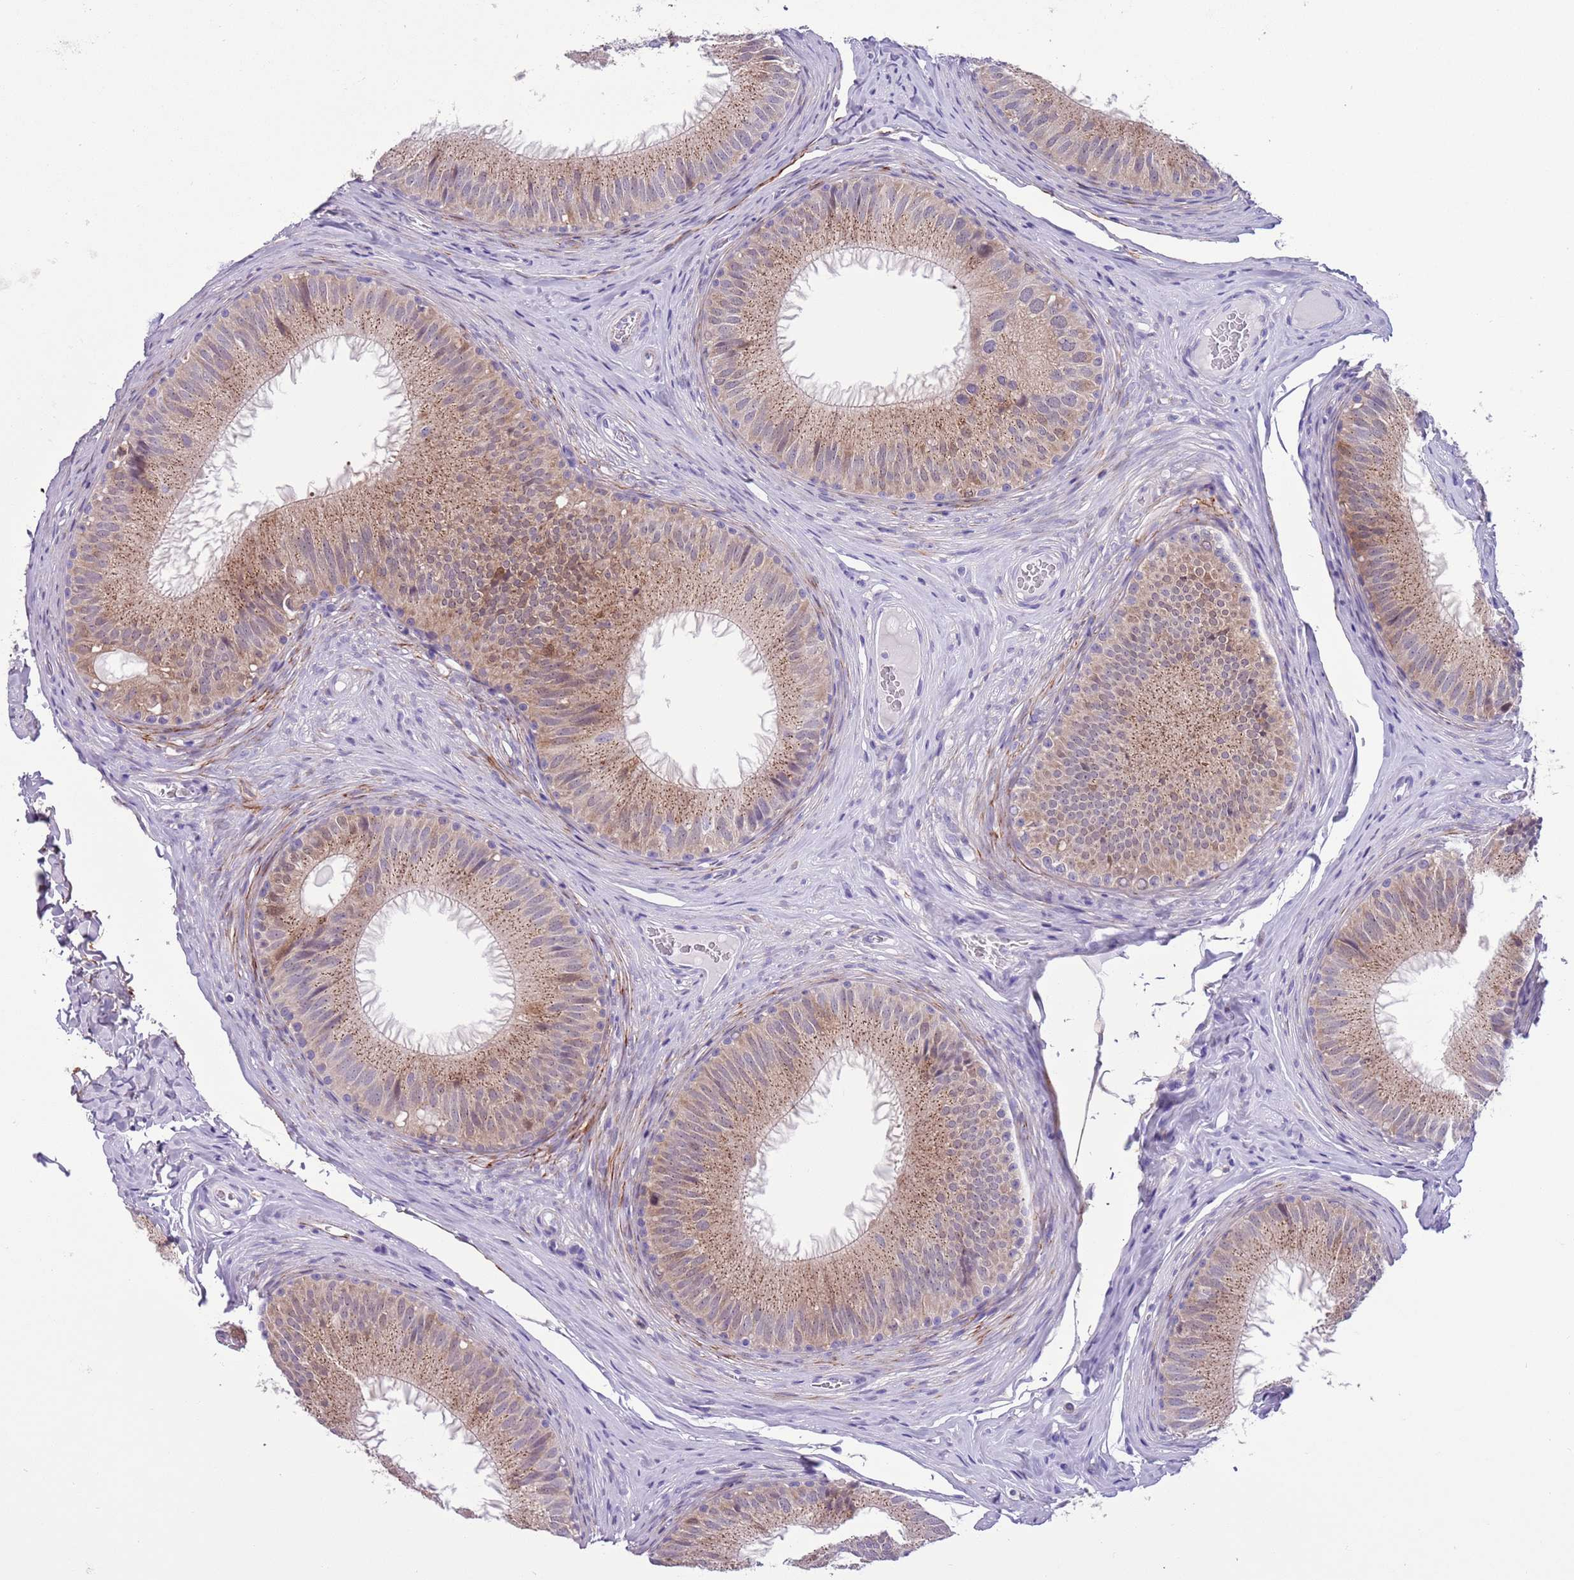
{"staining": {"intensity": "moderate", "quantity": ">75%", "location": "cytoplasmic/membranous"}, "tissue": "epididymis", "cell_type": "Glandular cells", "image_type": "normal", "snomed": [{"axis": "morphology", "description": "Normal tissue, NOS"}, {"axis": "topography", "description": "Epididymis"}], "caption": "Immunohistochemical staining of unremarkable epididymis displays medium levels of moderate cytoplasmic/membranous expression in approximately >75% of glandular cells. (Brightfield microscopy of DAB IHC at high magnification).", "gene": "PFKFB2", "patient": {"sex": "male", "age": 34}}